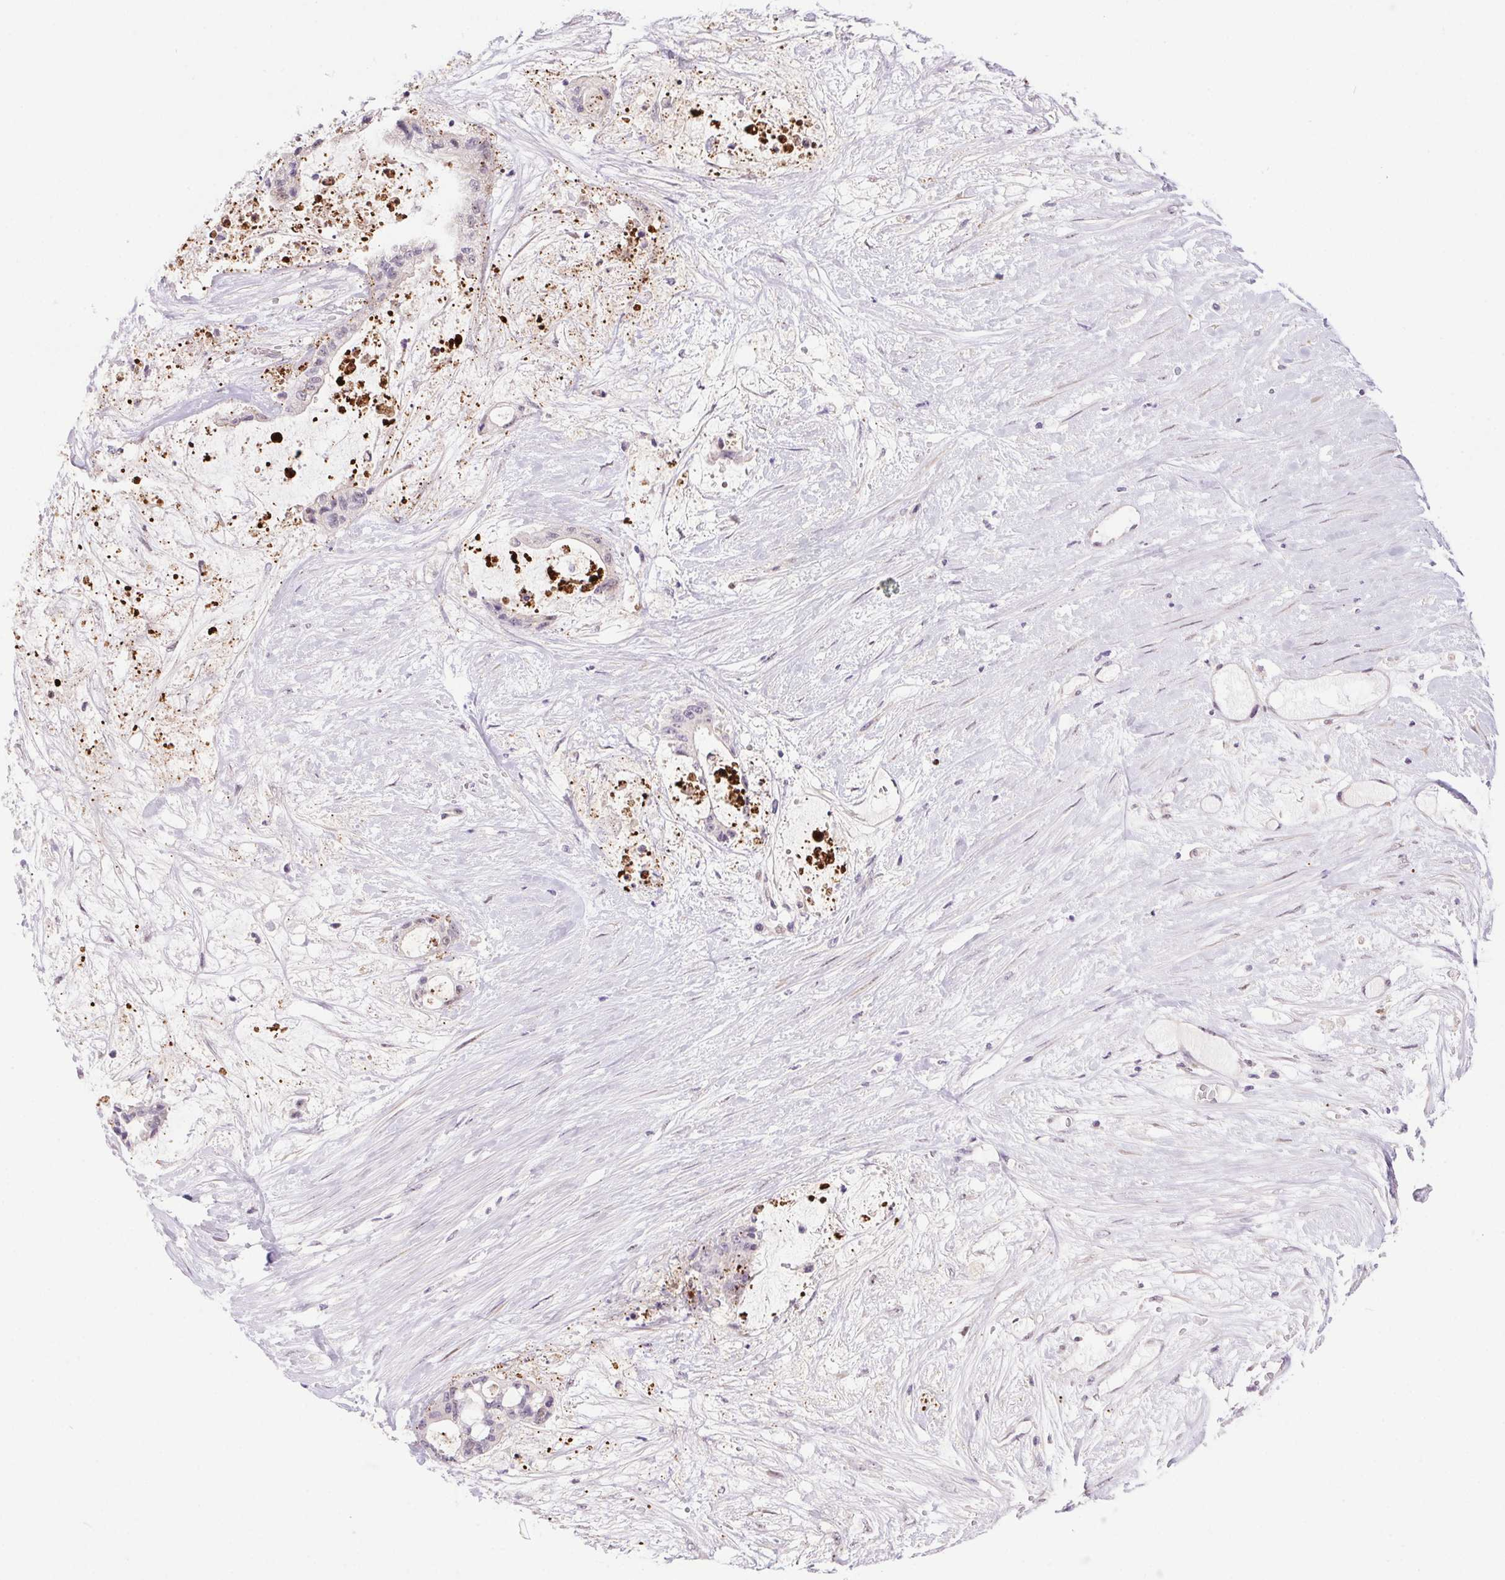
{"staining": {"intensity": "negative", "quantity": "none", "location": "none"}, "tissue": "liver cancer", "cell_type": "Tumor cells", "image_type": "cancer", "snomed": [{"axis": "morphology", "description": "Normal tissue, NOS"}, {"axis": "morphology", "description": "Cholangiocarcinoma"}, {"axis": "topography", "description": "Liver"}, {"axis": "topography", "description": "Peripheral nerve tissue"}], "caption": "Photomicrograph shows no protein expression in tumor cells of cholangiocarcinoma (liver) tissue.", "gene": "LRRTM1", "patient": {"sex": "female", "age": 73}}